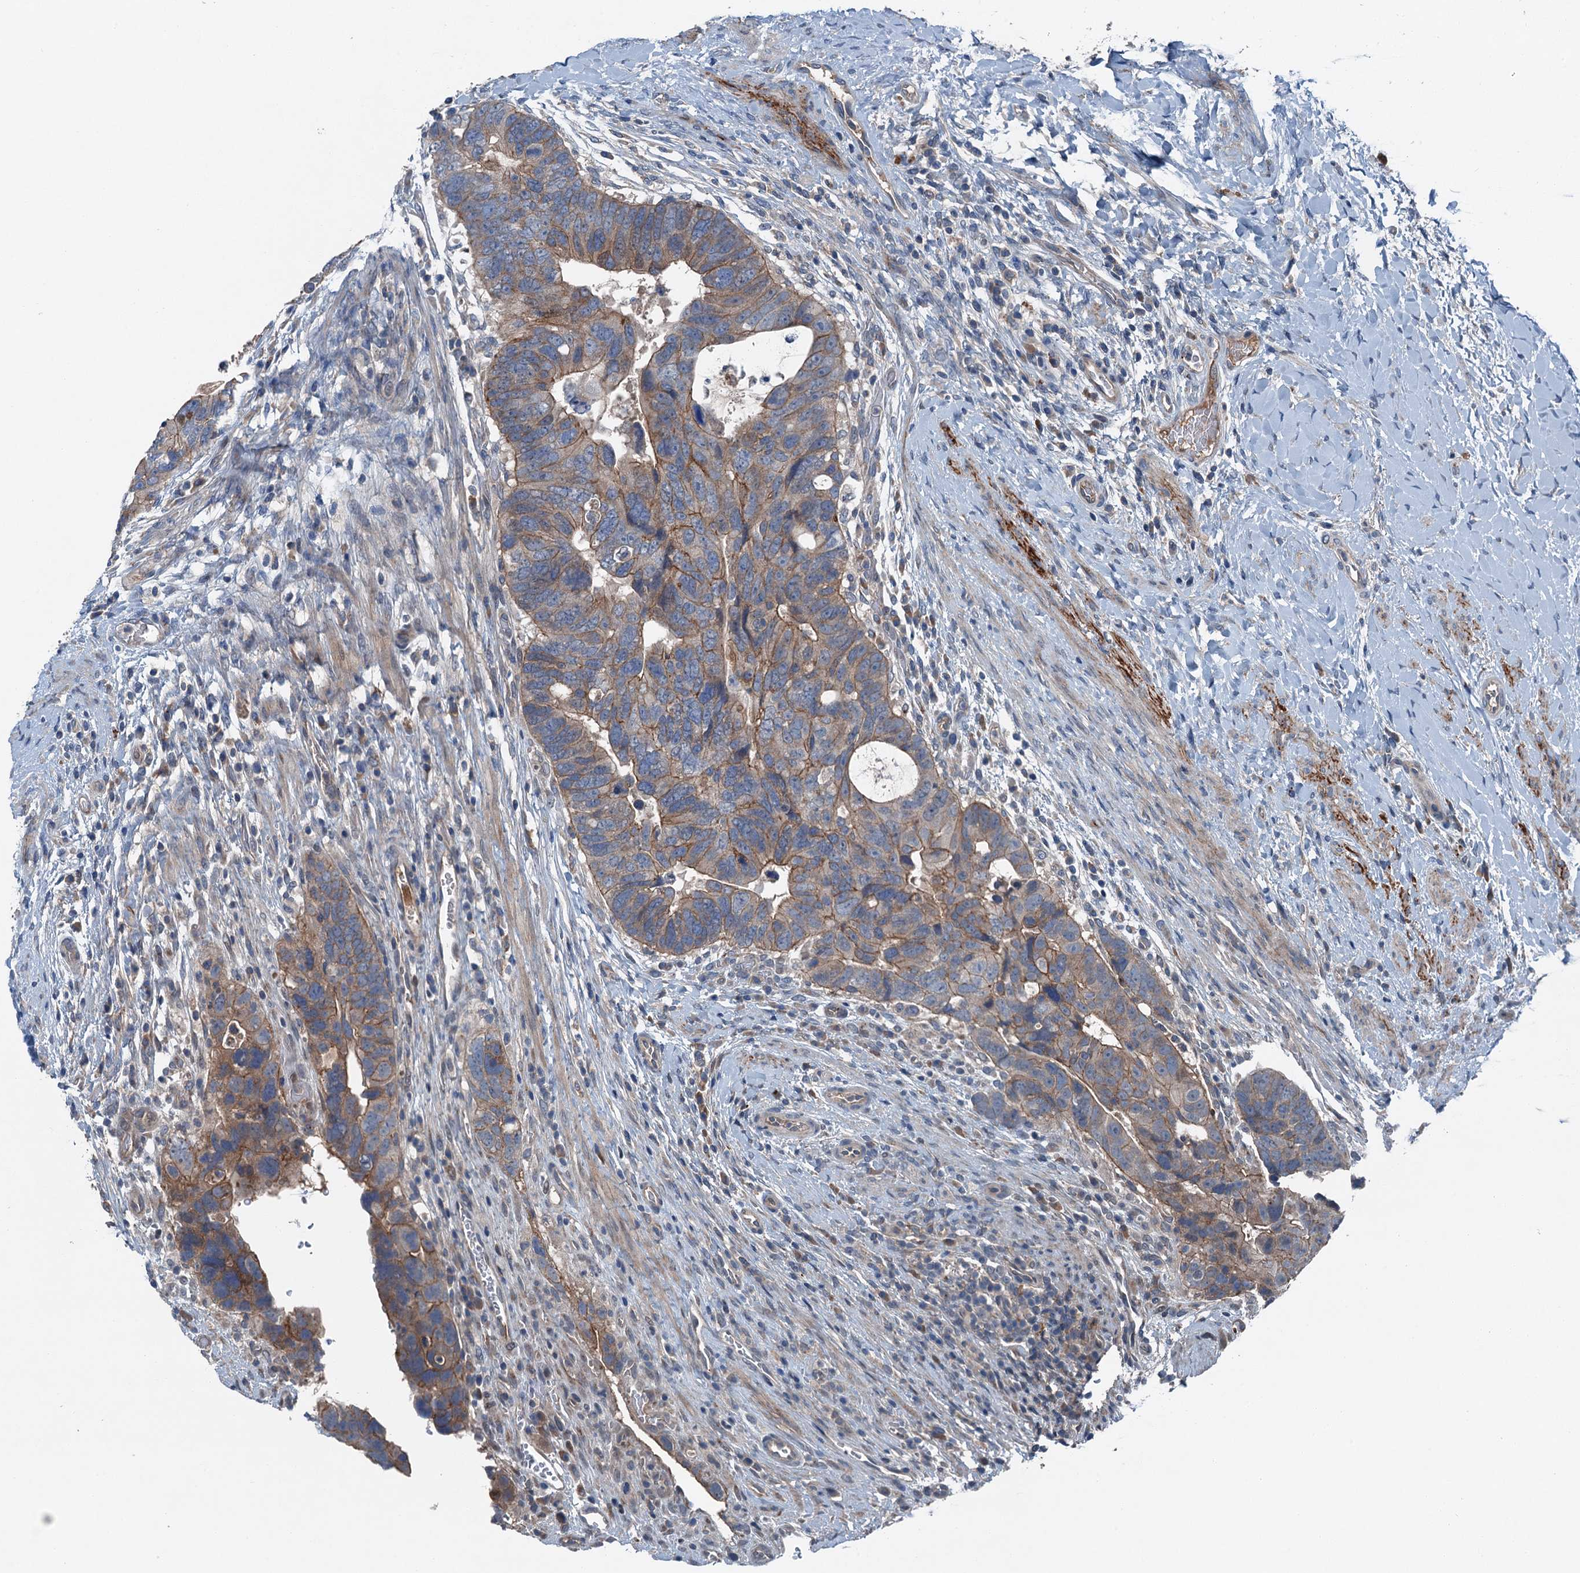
{"staining": {"intensity": "moderate", "quantity": ">75%", "location": "cytoplasmic/membranous"}, "tissue": "colorectal cancer", "cell_type": "Tumor cells", "image_type": "cancer", "snomed": [{"axis": "morphology", "description": "Adenocarcinoma, NOS"}, {"axis": "topography", "description": "Rectum"}], "caption": "Protein expression analysis of colorectal cancer (adenocarcinoma) demonstrates moderate cytoplasmic/membranous staining in about >75% of tumor cells.", "gene": "SLC2A10", "patient": {"sex": "male", "age": 59}}